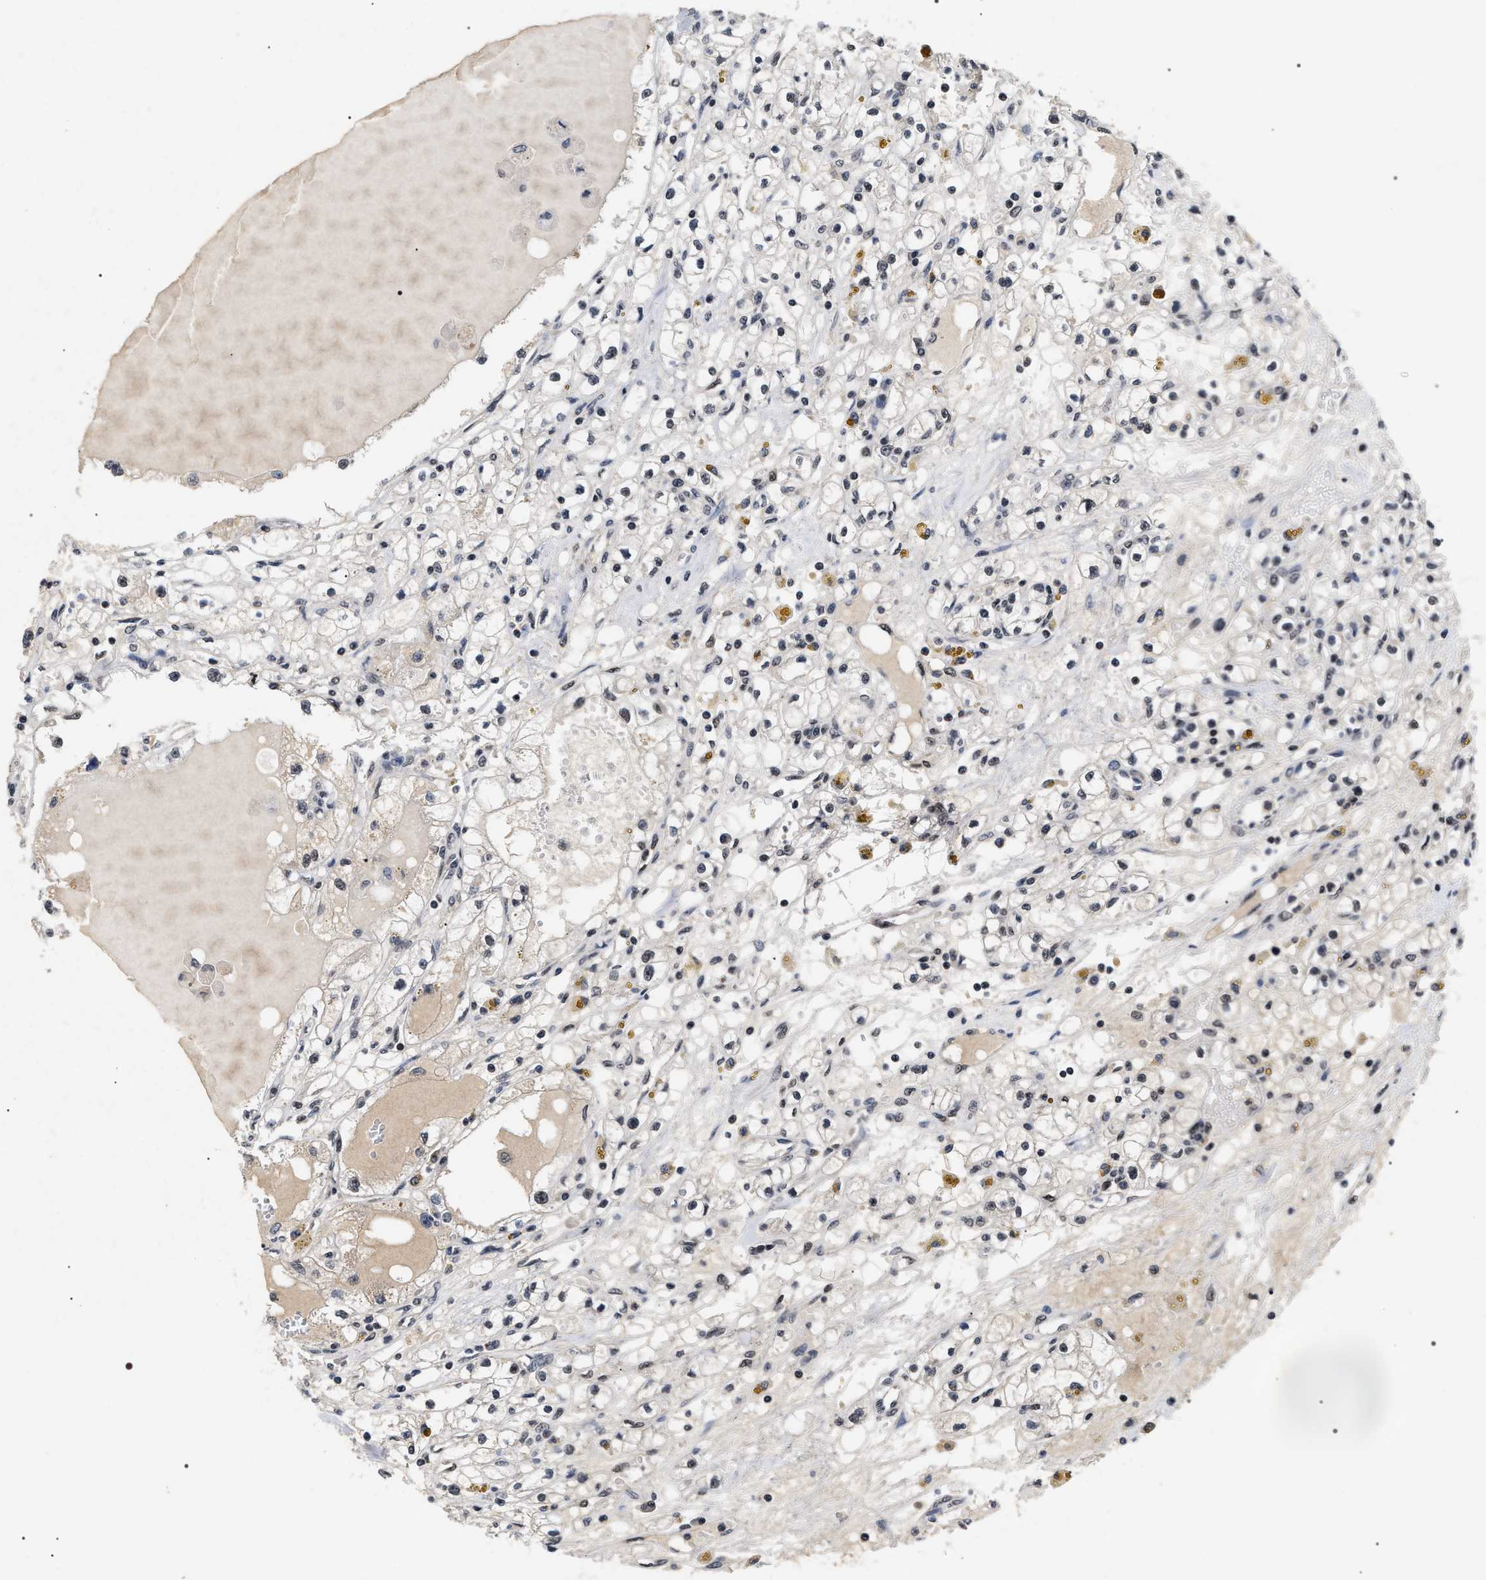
{"staining": {"intensity": "weak", "quantity": "<25%", "location": "nuclear"}, "tissue": "renal cancer", "cell_type": "Tumor cells", "image_type": "cancer", "snomed": [{"axis": "morphology", "description": "Adenocarcinoma, NOS"}, {"axis": "topography", "description": "Kidney"}], "caption": "Adenocarcinoma (renal) was stained to show a protein in brown. There is no significant staining in tumor cells.", "gene": "RRP1B", "patient": {"sex": "male", "age": 56}}